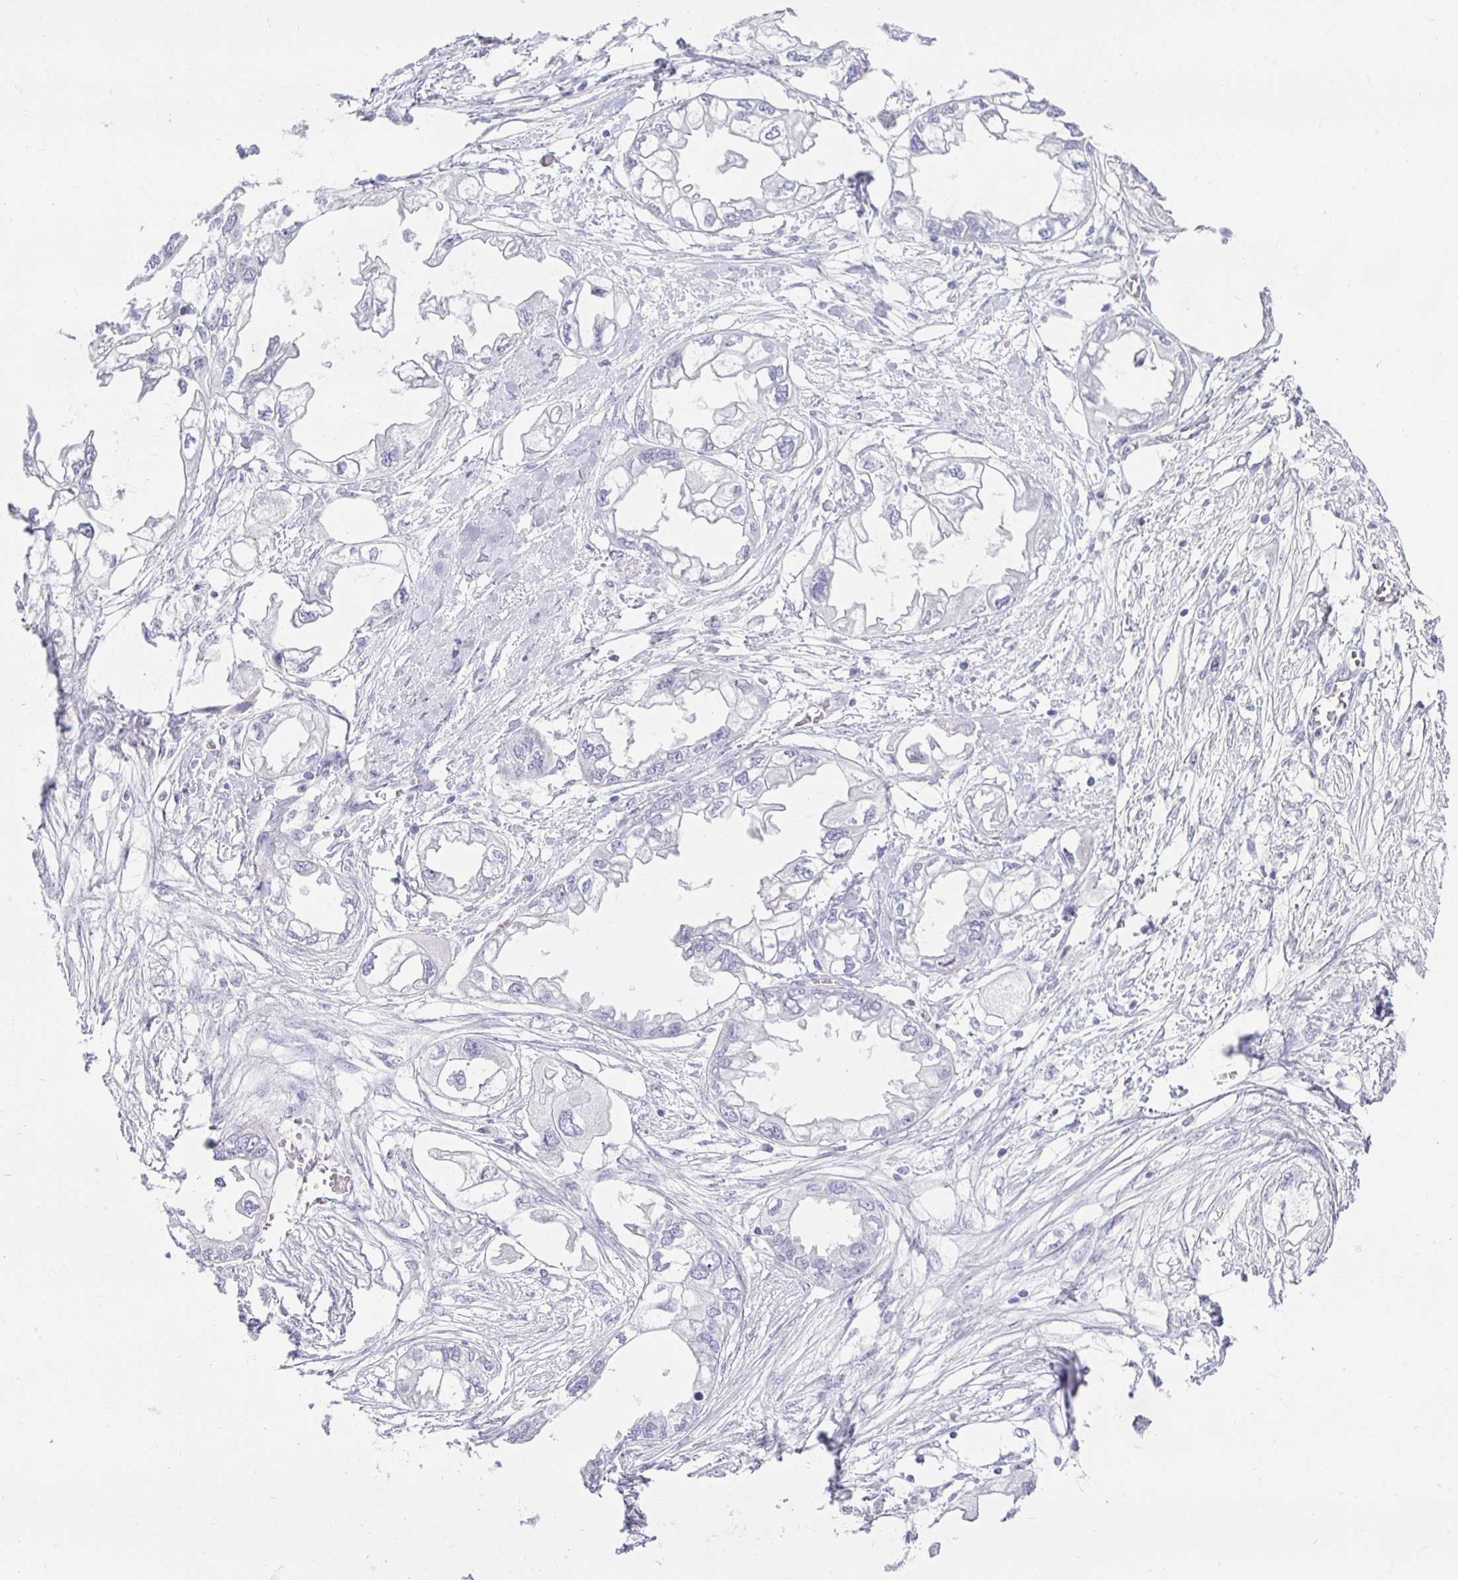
{"staining": {"intensity": "negative", "quantity": "none", "location": "none"}, "tissue": "endometrial cancer", "cell_type": "Tumor cells", "image_type": "cancer", "snomed": [{"axis": "morphology", "description": "Adenocarcinoma, NOS"}, {"axis": "morphology", "description": "Adenocarcinoma, metastatic, NOS"}, {"axis": "topography", "description": "Adipose tissue"}, {"axis": "topography", "description": "Endometrium"}], "caption": "The IHC image has no significant expression in tumor cells of endometrial cancer (adenocarcinoma) tissue. (Stains: DAB (3,3'-diaminobenzidine) immunohistochemistry with hematoxylin counter stain, Microscopy: brightfield microscopy at high magnification).", "gene": "CHAT", "patient": {"sex": "female", "age": 67}}